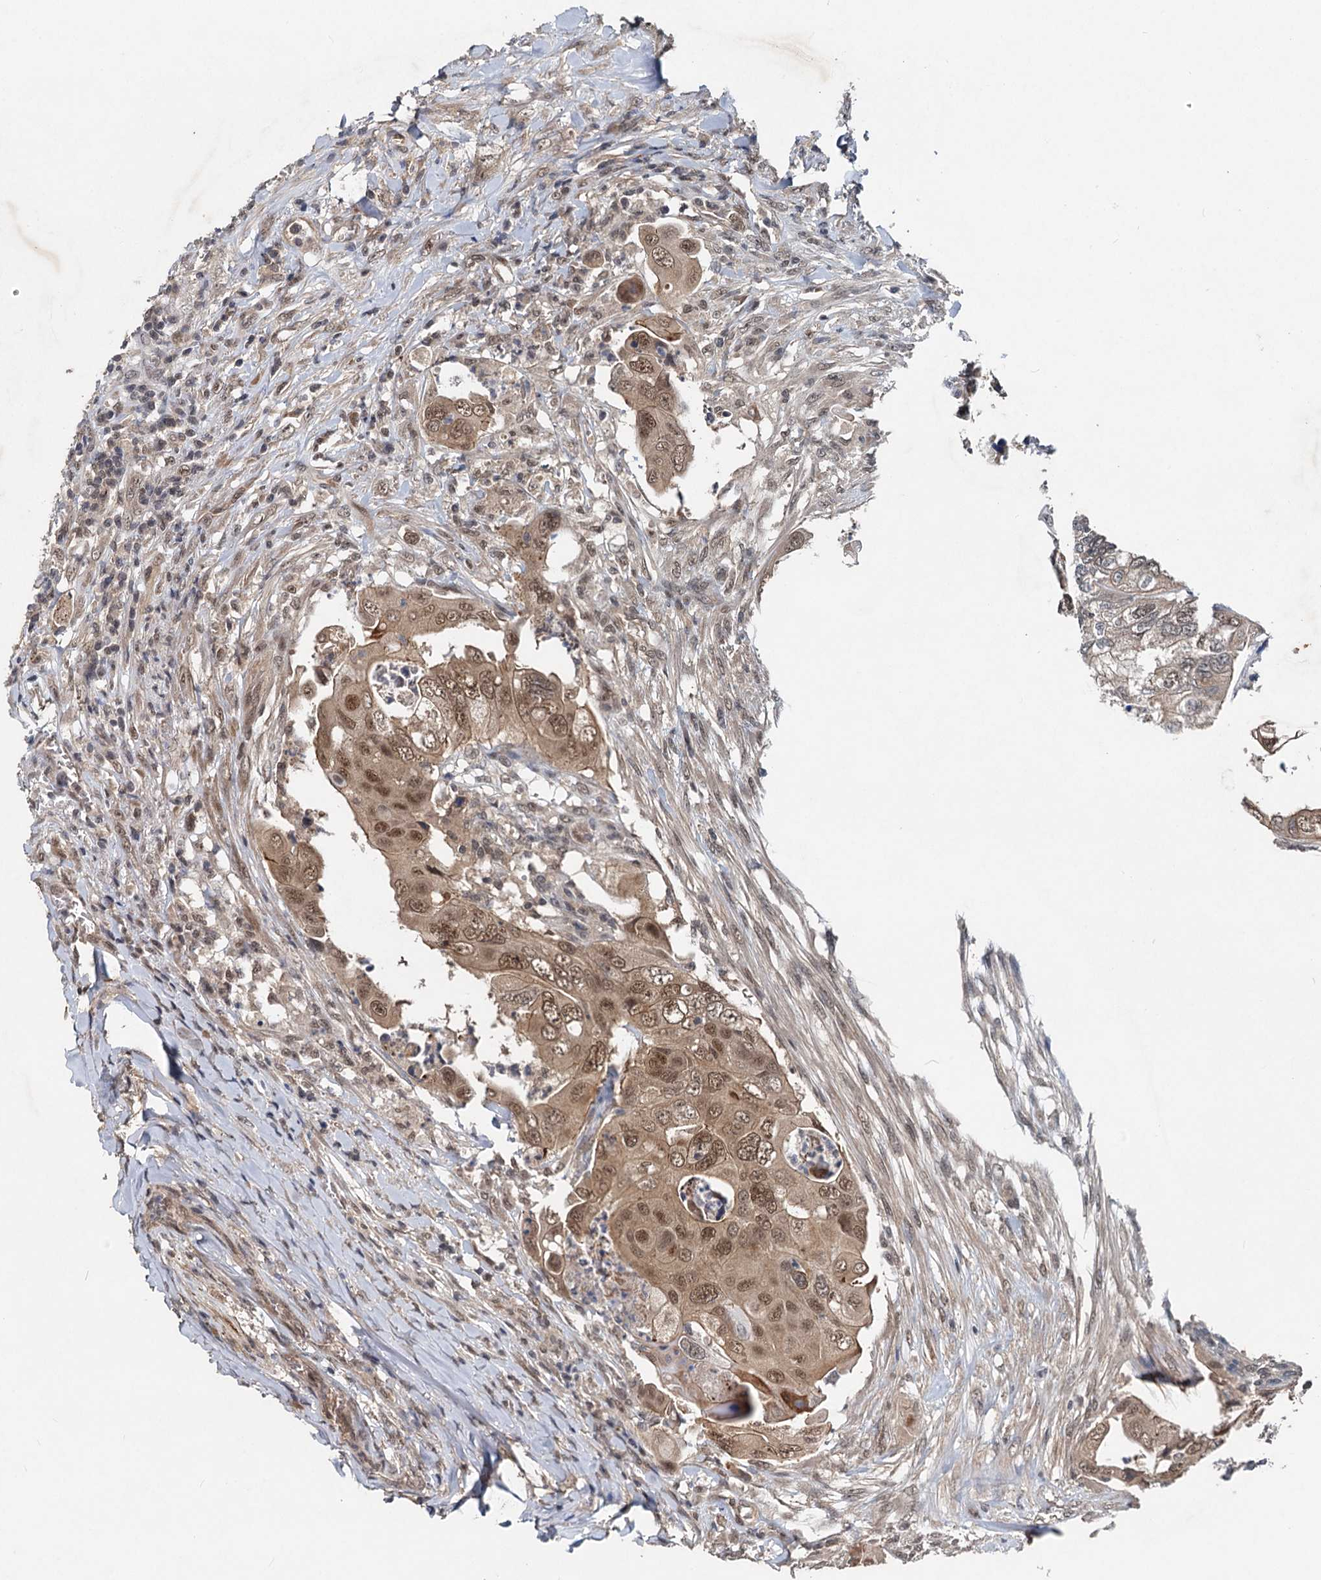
{"staining": {"intensity": "moderate", "quantity": ">75%", "location": "cytoplasmic/membranous,nuclear"}, "tissue": "colorectal cancer", "cell_type": "Tumor cells", "image_type": "cancer", "snomed": [{"axis": "morphology", "description": "Adenocarcinoma, NOS"}, {"axis": "topography", "description": "Rectum"}], "caption": "Immunohistochemical staining of human adenocarcinoma (colorectal) exhibits moderate cytoplasmic/membranous and nuclear protein positivity in approximately >75% of tumor cells.", "gene": "RITA1", "patient": {"sex": "male", "age": 63}}